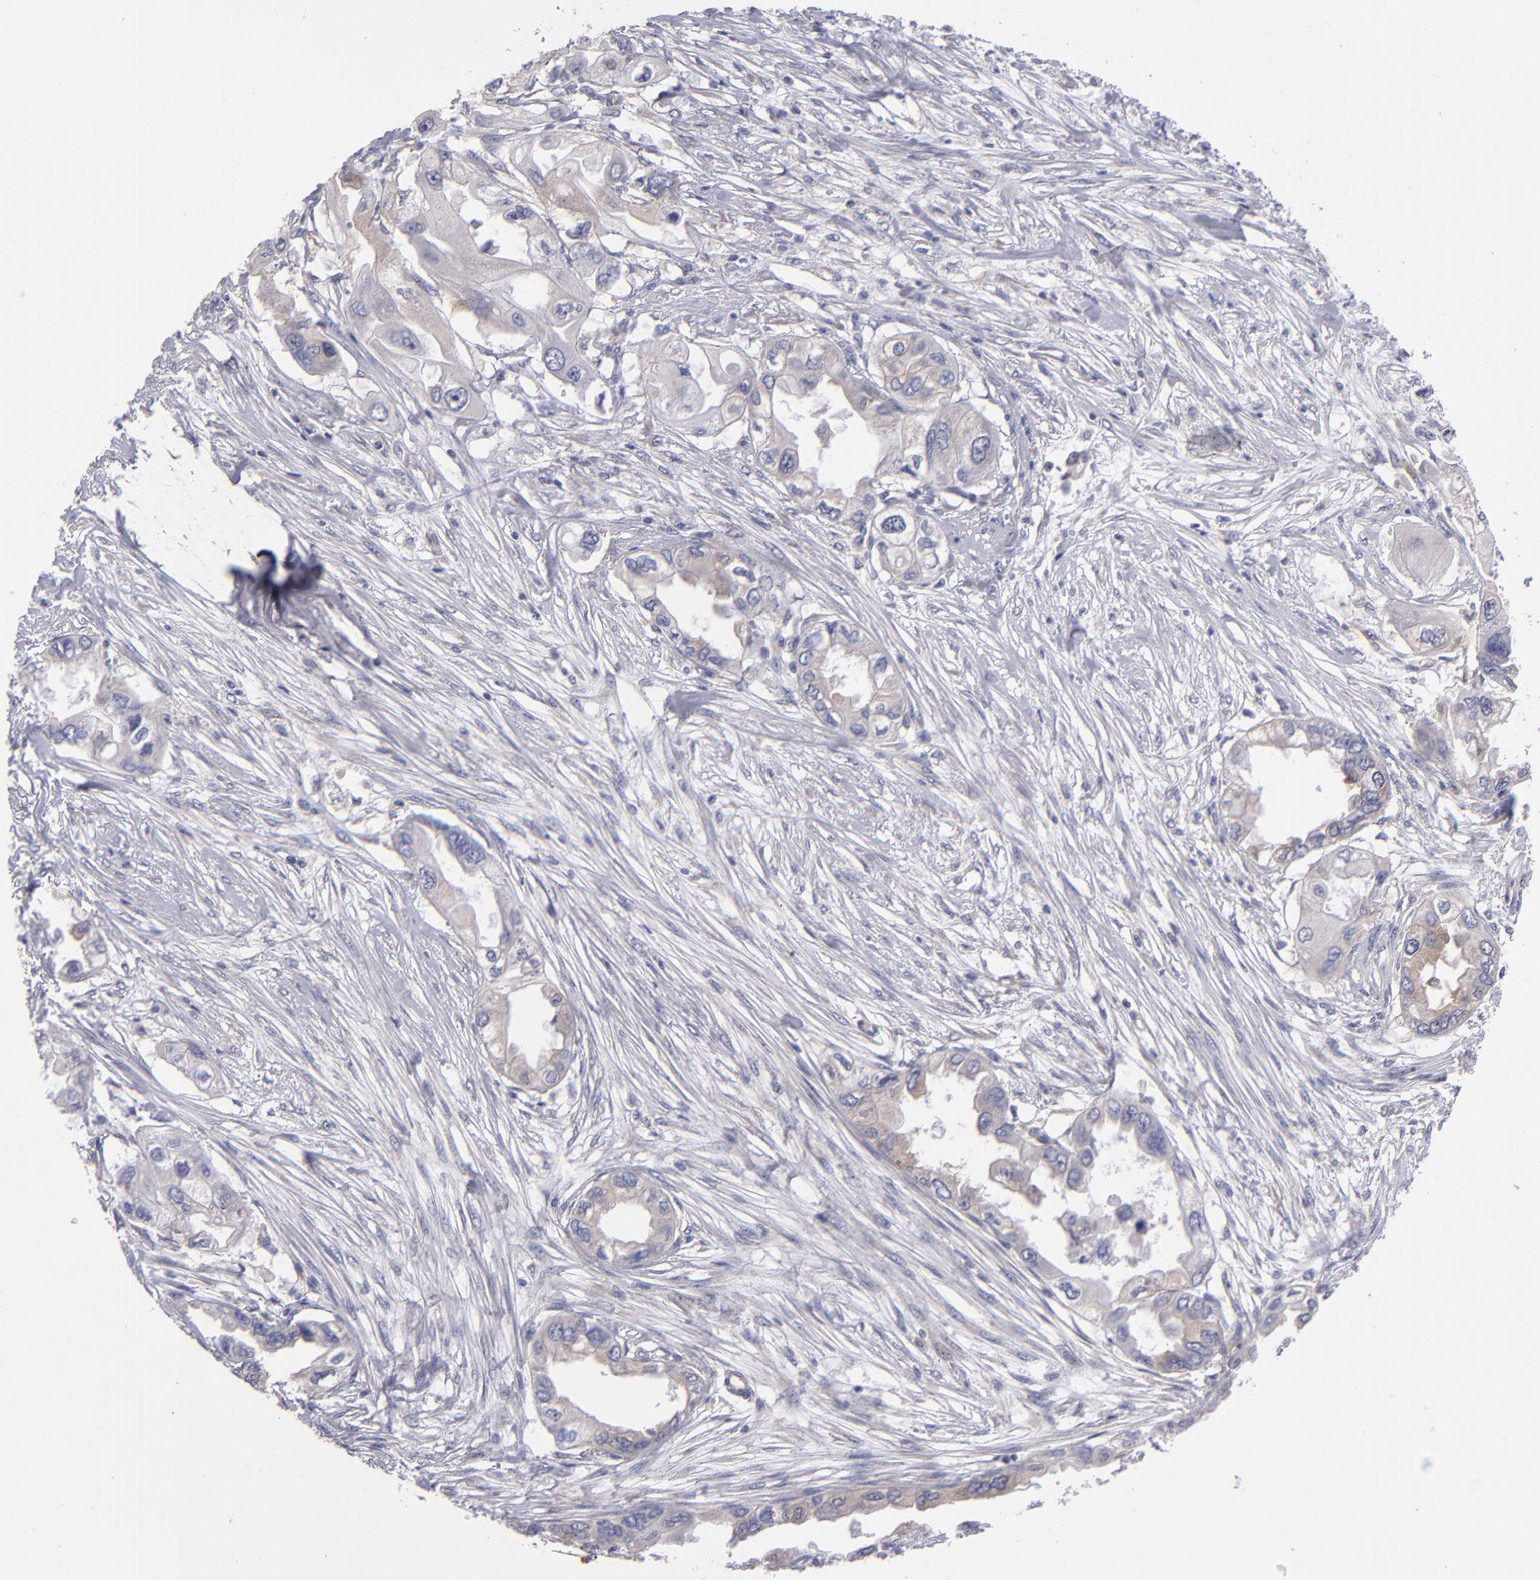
{"staining": {"intensity": "weak", "quantity": ">75%", "location": "cytoplasmic/membranous"}, "tissue": "endometrial cancer", "cell_type": "Tumor cells", "image_type": "cancer", "snomed": [{"axis": "morphology", "description": "Adenocarcinoma, NOS"}, {"axis": "topography", "description": "Endometrium"}], "caption": "This image displays adenocarcinoma (endometrial) stained with immunohistochemistry (IHC) to label a protein in brown. The cytoplasmic/membranous of tumor cells show weak positivity for the protein. Nuclei are counter-stained blue.", "gene": "EIF3L", "patient": {"sex": "female", "age": 67}}